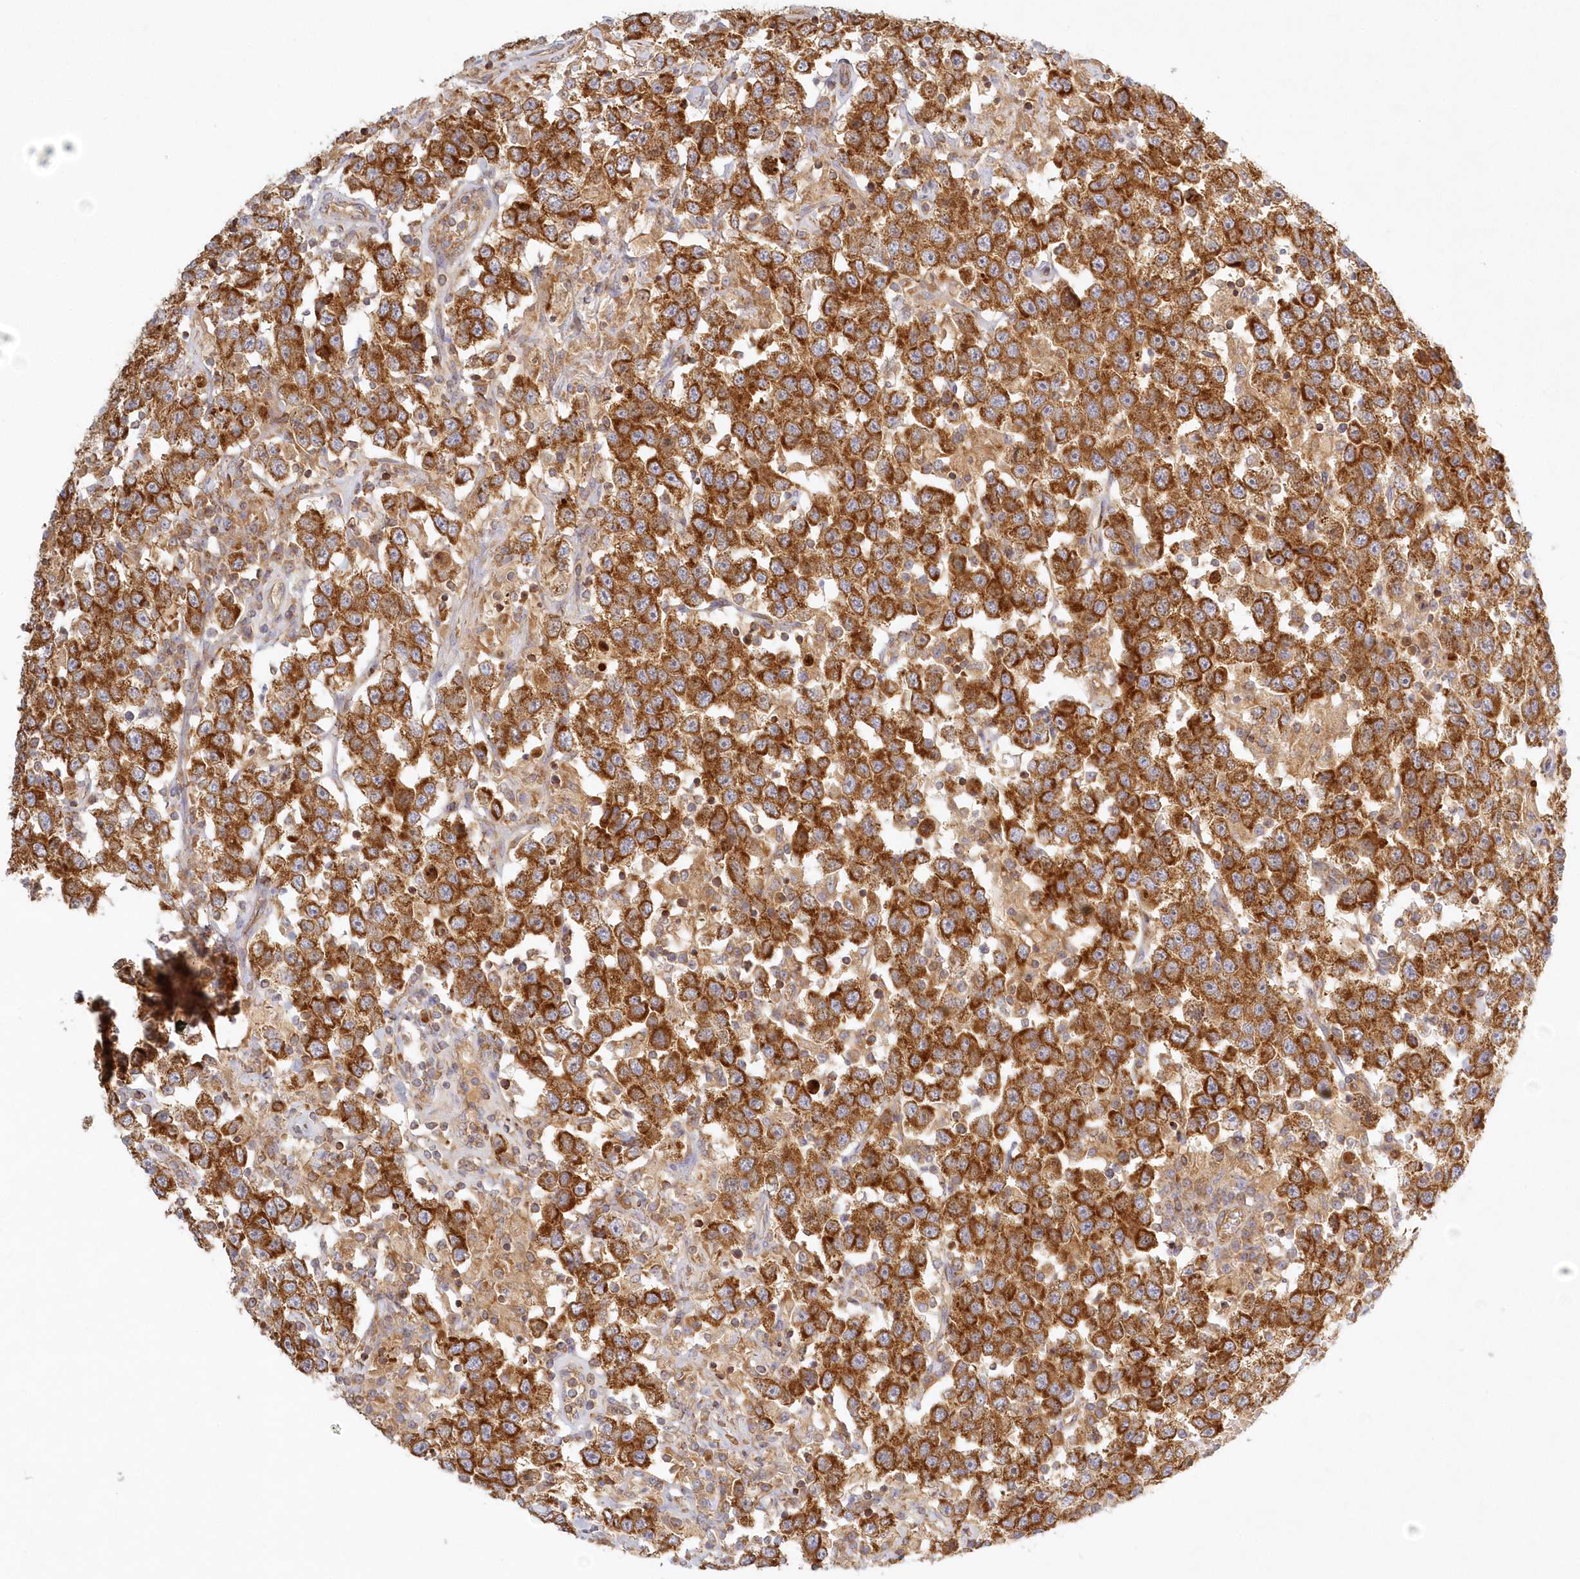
{"staining": {"intensity": "strong", "quantity": ">75%", "location": "cytoplasmic/membranous"}, "tissue": "testis cancer", "cell_type": "Tumor cells", "image_type": "cancer", "snomed": [{"axis": "morphology", "description": "Seminoma, NOS"}, {"axis": "topography", "description": "Testis"}], "caption": "Protein expression analysis of human testis cancer (seminoma) reveals strong cytoplasmic/membranous expression in about >75% of tumor cells.", "gene": "KIAA0232", "patient": {"sex": "male", "age": 41}}